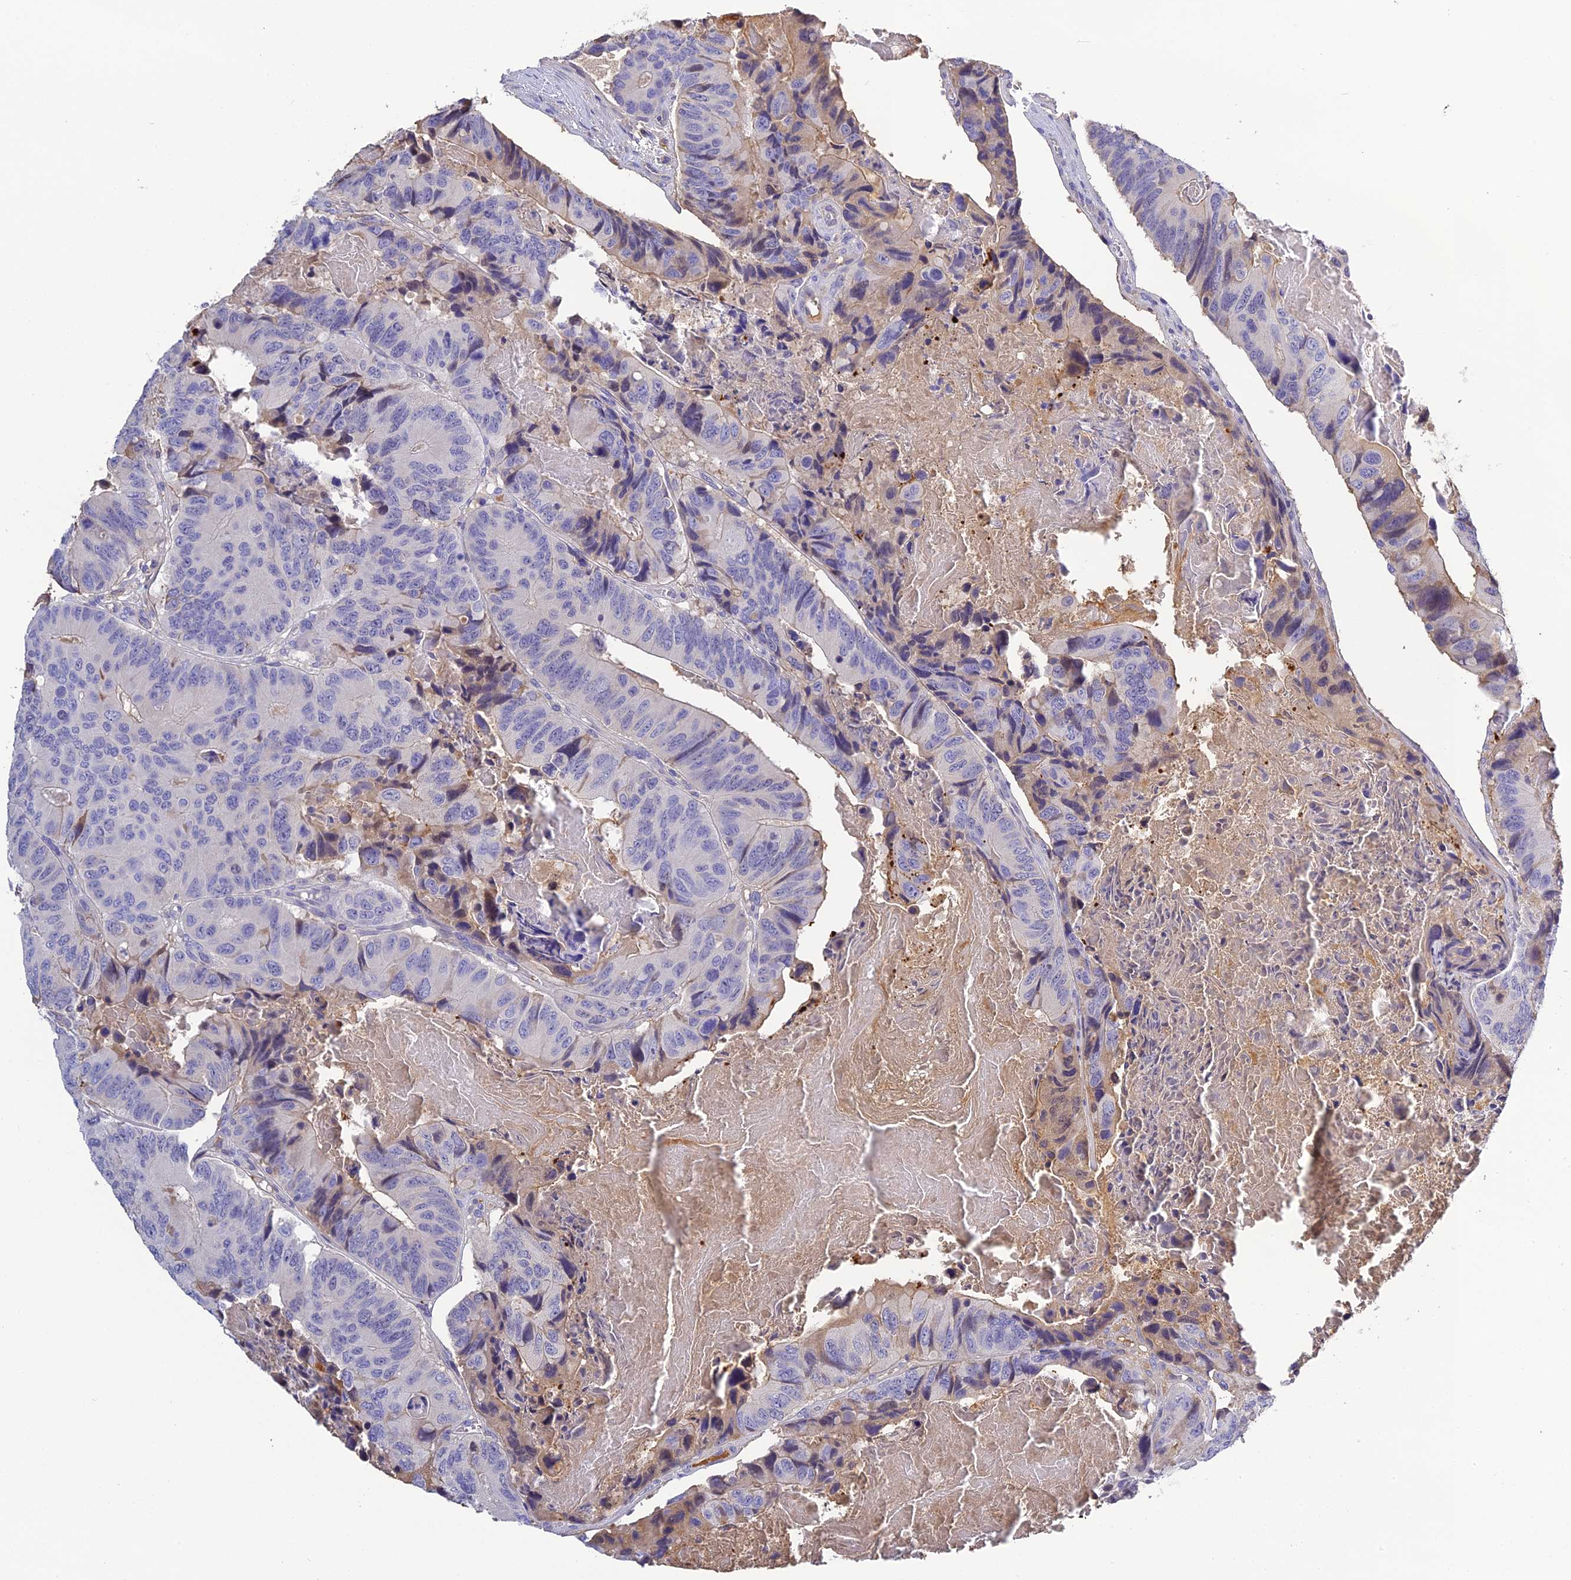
{"staining": {"intensity": "negative", "quantity": "none", "location": "none"}, "tissue": "colorectal cancer", "cell_type": "Tumor cells", "image_type": "cancer", "snomed": [{"axis": "morphology", "description": "Adenocarcinoma, NOS"}, {"axis": "topography", "description": "Colon"}], "caption": "High power microscopy micrograph of an immunohistochemistry micrograph of colorectal adenocarcinoma, revealing no significant expression in tumor cells. The staining was performed using DAB (3,3'-diaminobenzidine) to visualize the protein expression in brown, while the nuclei were stained in blue with hematoxylin (Magnification: 20x).", "gene": "PZP", "patient": {"sex": "male", "age": 84}}